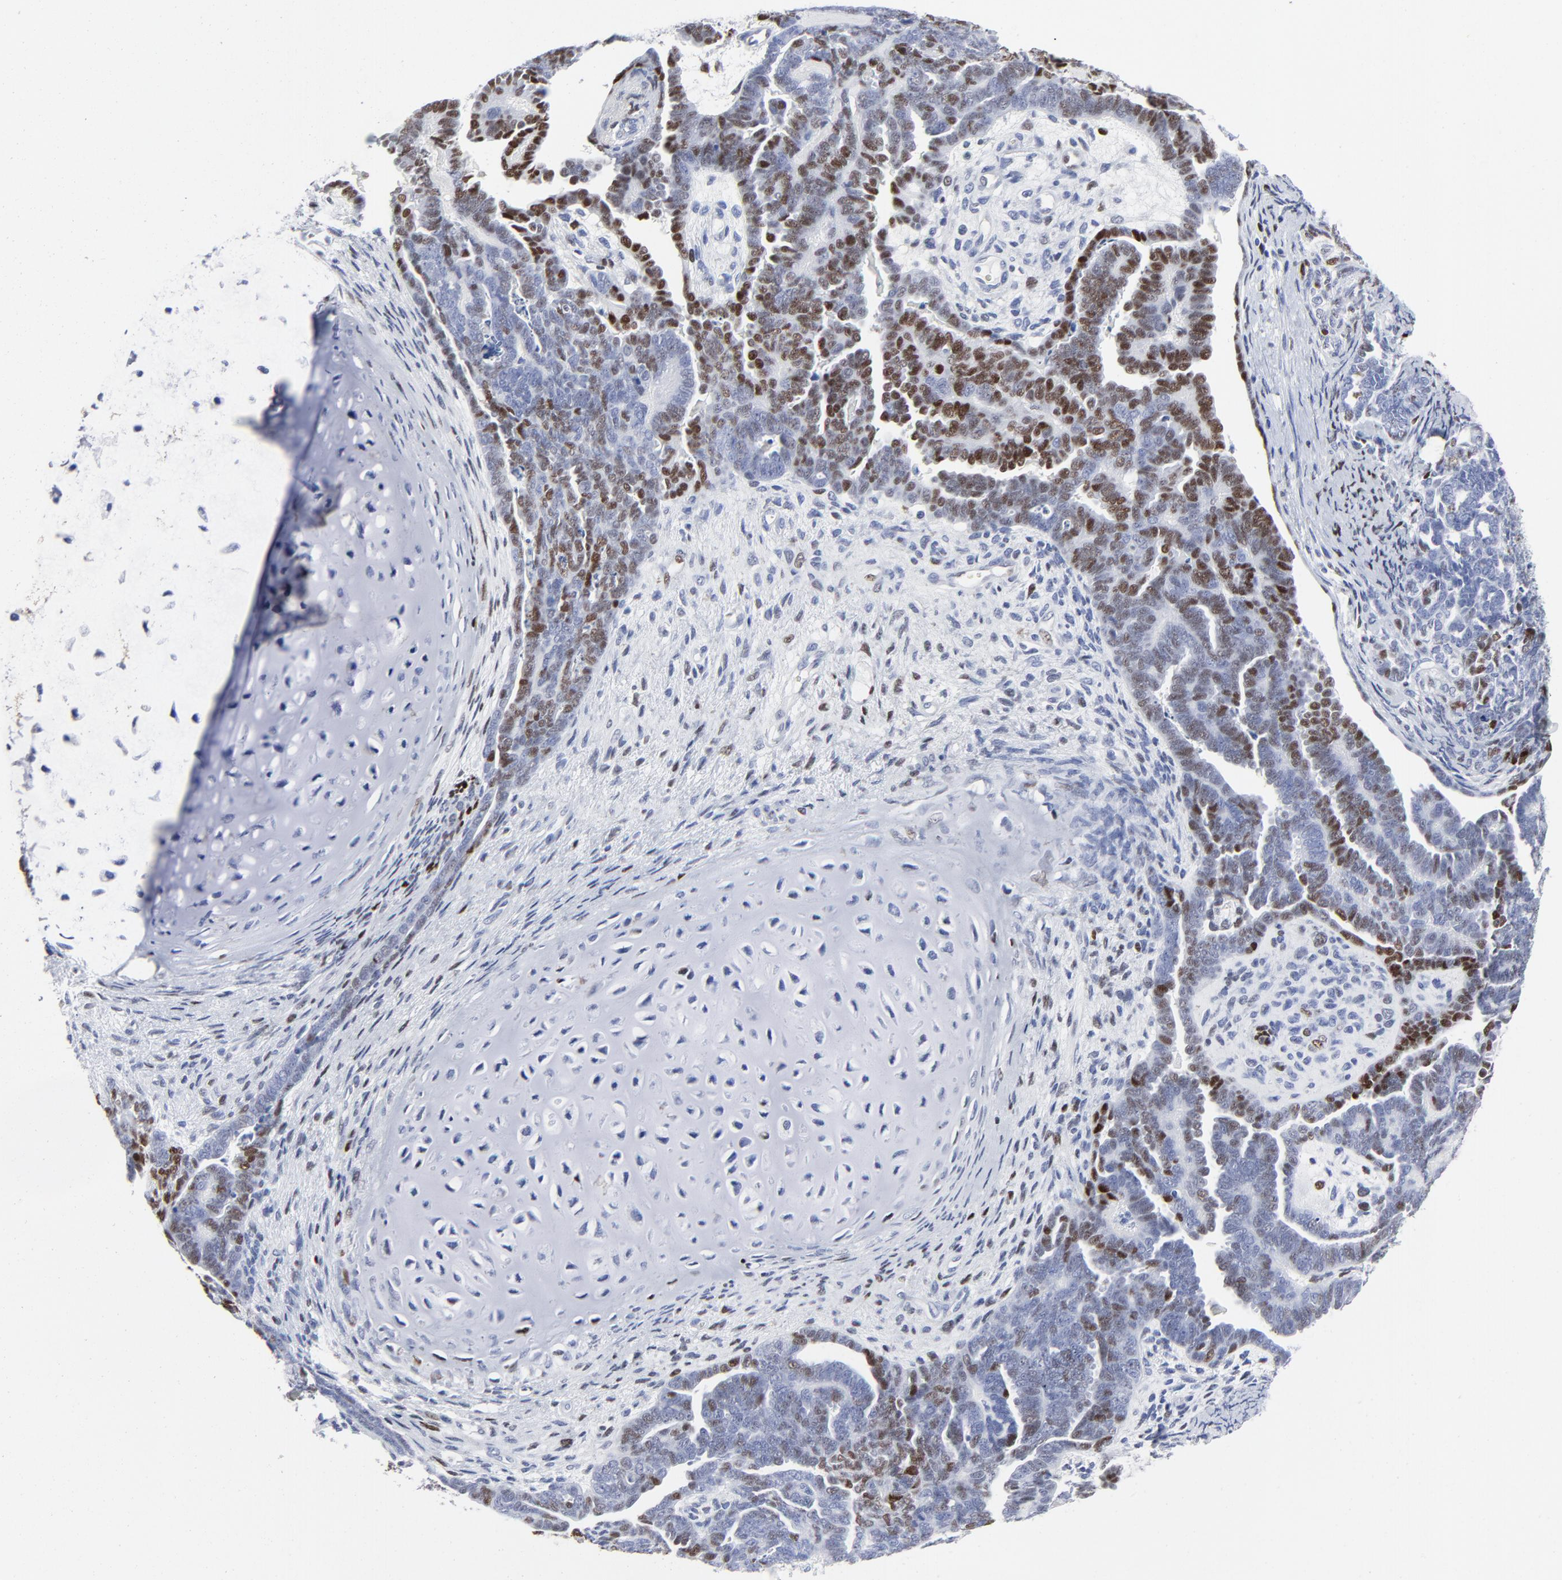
{"staining": {"intensity": "moderate", "quantity": "25%-75%", "location": "nuclear"}, "tissue": "endometrial cancer", "cell_type": "Tumor cells", "image_type": "cancer", "snomed": [{"axis": "morphology", "description": "Neoplasm, malignant, NOS"}, {"axis": "topography", "description": "Endometrium"}], "caption": "A photomicrograph showing moderate nuclear staining in about 25%-75% of tumor cells in endometrial cancer, as visualized by brown immunohistochemical staining.", "gene": "JUN", "patient": {"sex": "female", "age": 74}}